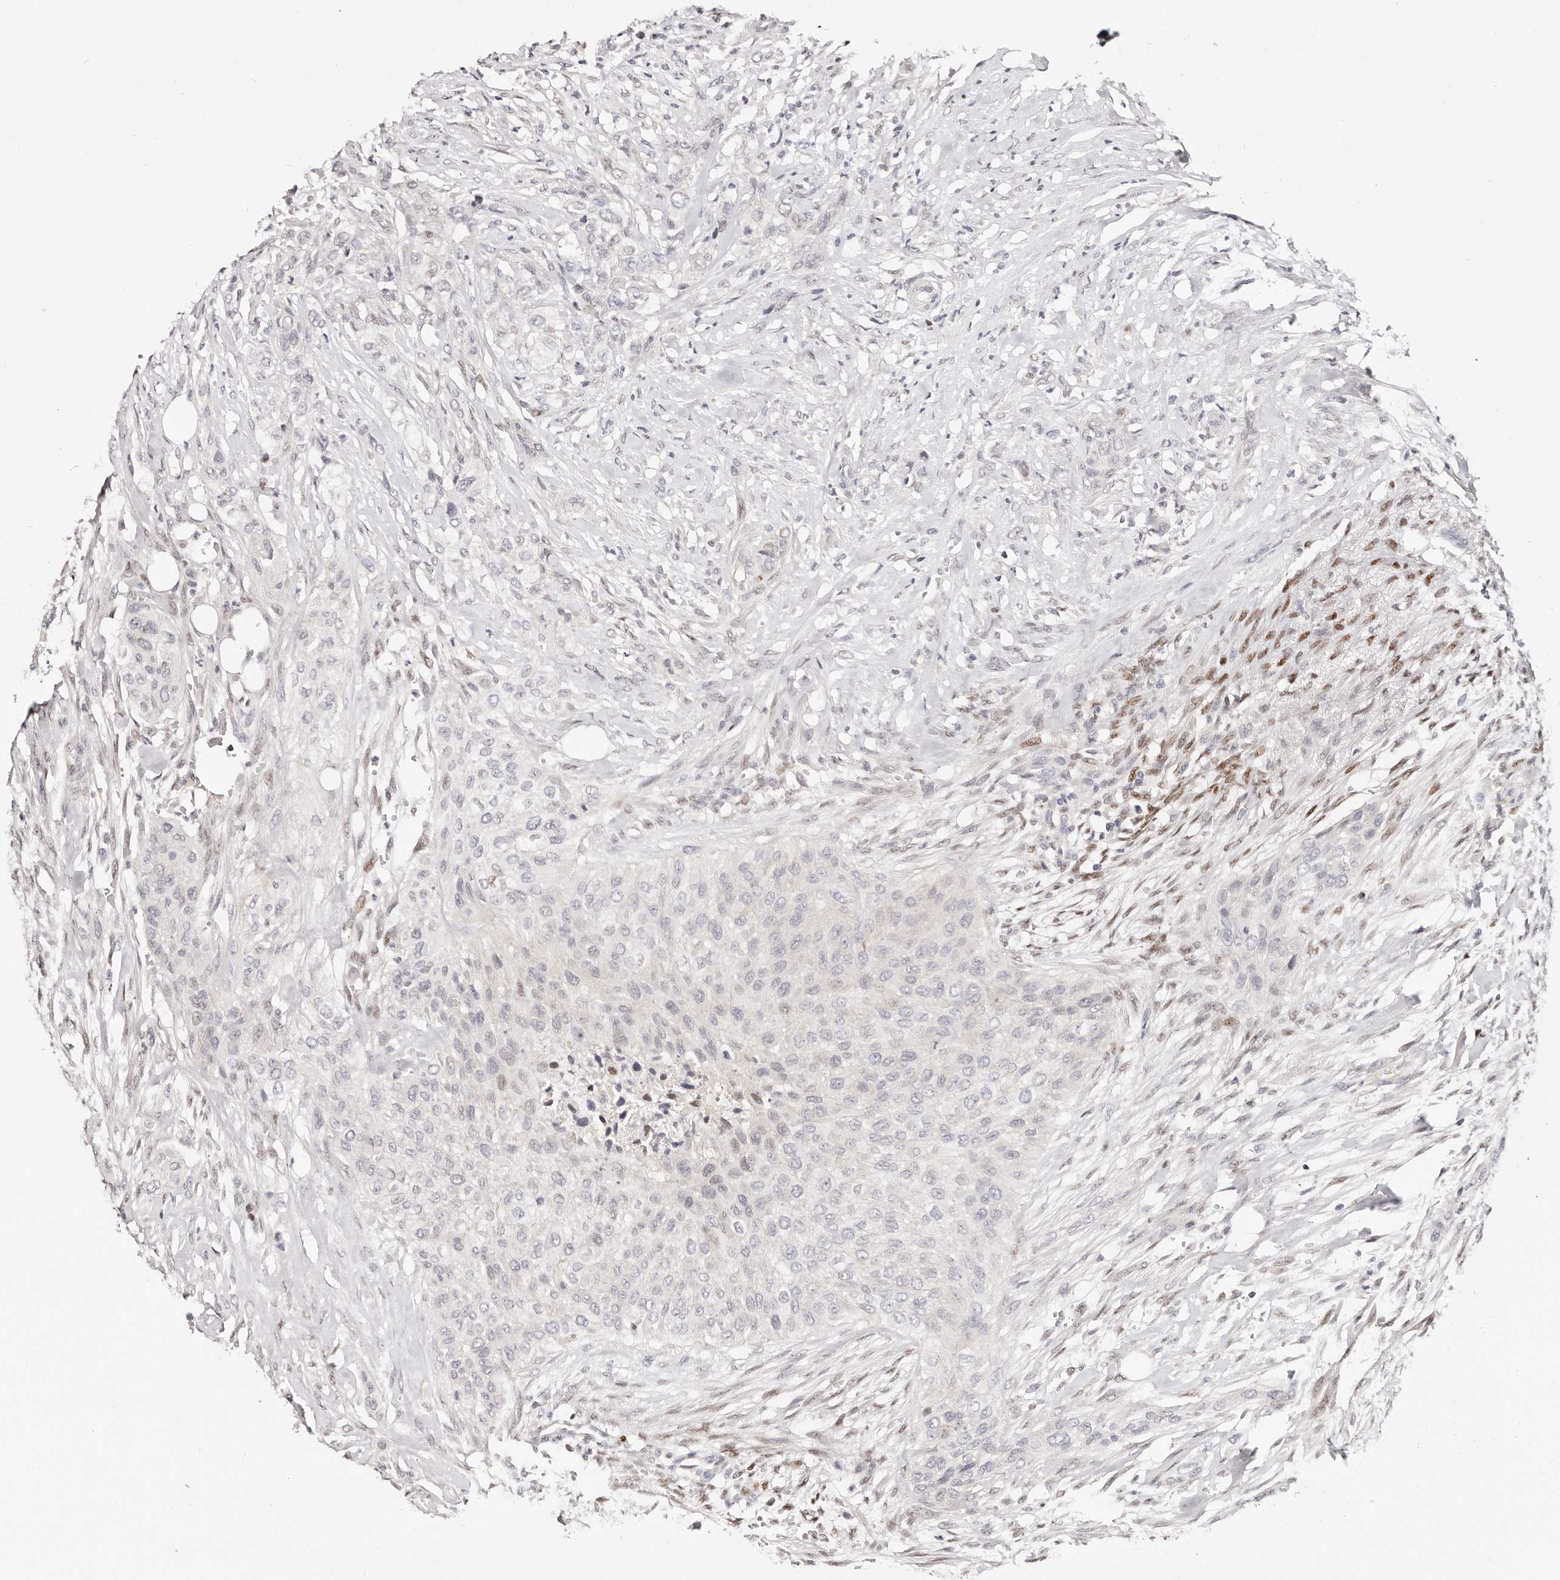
{"staining": {"intensity": "negative", "quantity": "none", "location": "none"}, "tissue": "urothelial cancer", "cell_type": "Tumor cells", "image_type": "cancer", "snomed": [{"axis": "morphology", "description": "Urothelial carcinoma, High grade"}, {"axis": "topography", "description": "Urinary bladder"}], "caption": "Histopathology image shows no protein positivity in tumor cells of high-grade urothelial carcinoma tissue.", "gene": "IQGAP3", "patient": {"sex": "male", "age": 35}}